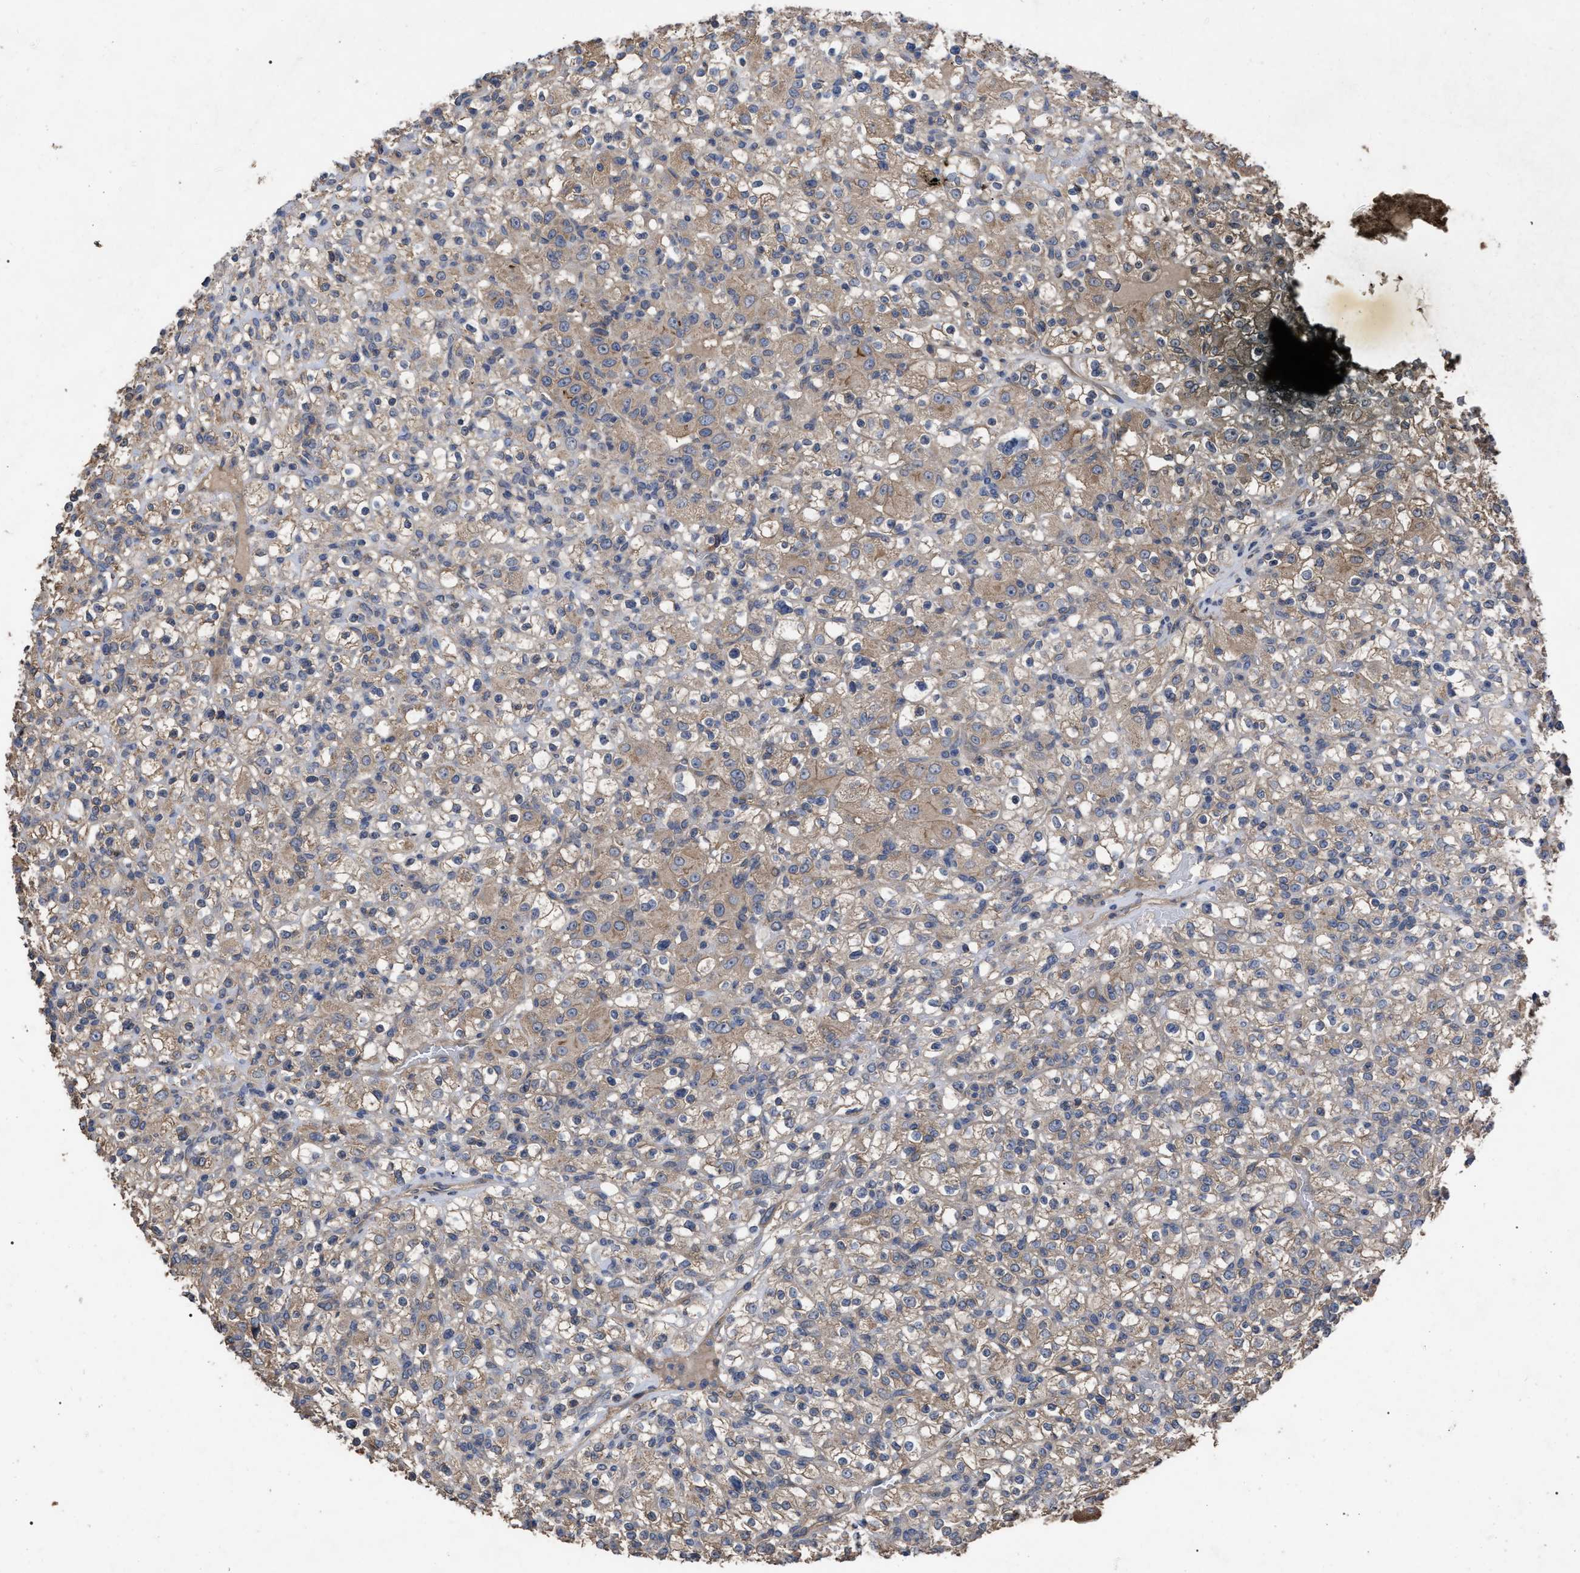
{"staining": {"intensity": "weak", "quantity": ">75%", "location": "cytoplasmic/membranous"}, "tissue": "renal cancer", "cell_type": "Tumor cells", "image_type": "cancer", "snomed": [{"axis": "morphology", "description": "Normal tissue, NOS"}, {"axis": "morphology", "description": "Adenocarcinoma, NOS"}, {"axis": "topography", "description": "Kidney"}], "caption": "High-power microscopy captured an immunohistochemistry (IHC) micrograph of renal cancer (adenocarcinoma), revealing weak cytoplasmic/membranous expression in about >75% of tumor cells.", "gene": "BTN2A1", "patient": {"sex": "female", "age": 72}}